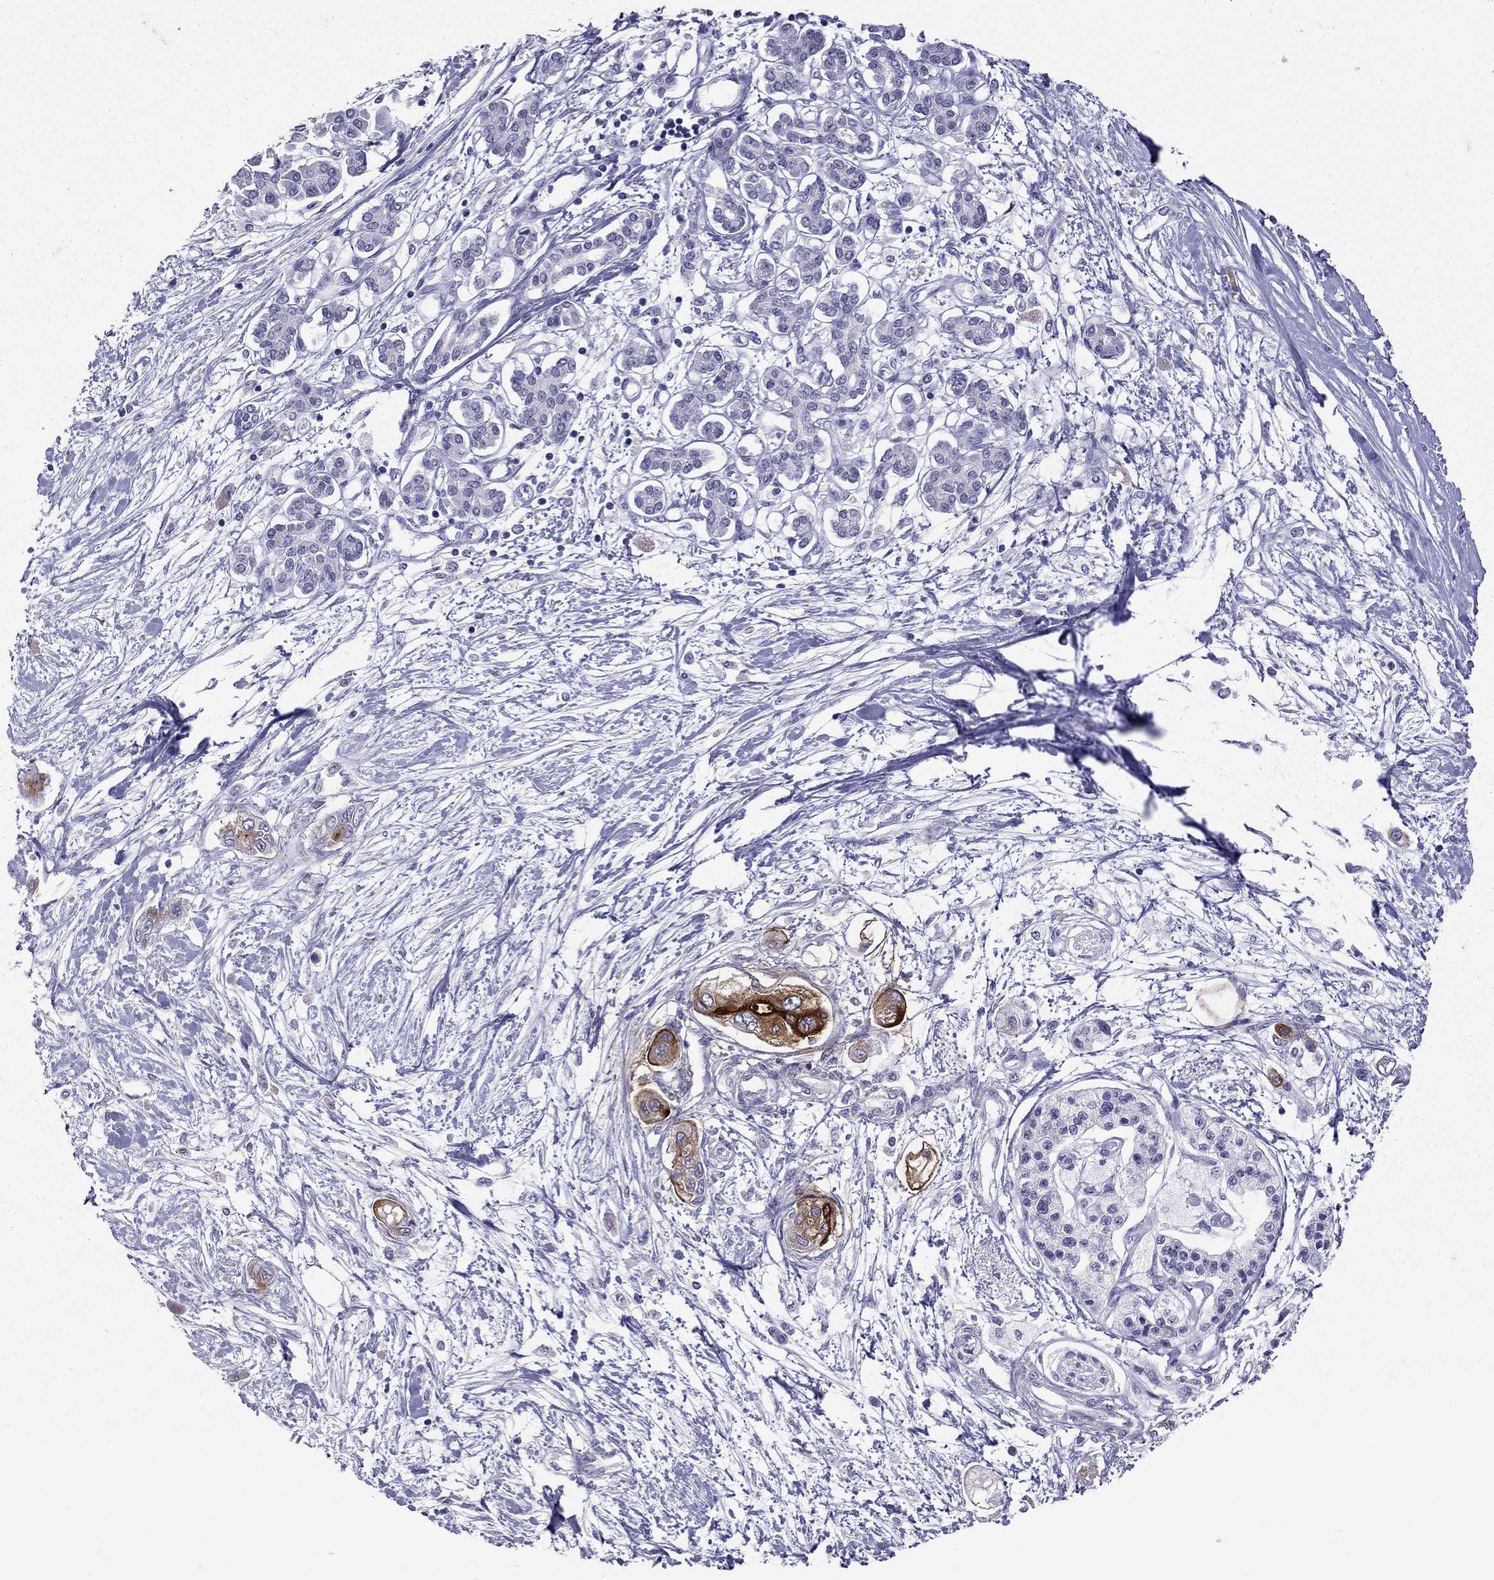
{"staining": {"intensity": "strong", "quantity": "25%-75%", "location": "cytoplasmic/membranous"}, "tissue": "pancreatic cancer", "cell_type": "Tumor cells", "image_type": "cancer", "snomed": [{"axis": "morphology", "description": "Adenocarcinoma, NOS"}, {"axis": "topography", "description": "Pancreas"}], "caption": "Pancreatic cancer tissue reveals strong cytoplasmic/membranous staining in approximately 25%-75% of tumor cells, visualized by immunohistochemistry. (brown staining indicates protein expression, while blue staining denotes nuclei).", "gene": "MUC16", "patient": {"sex": "female", "age": 77}}